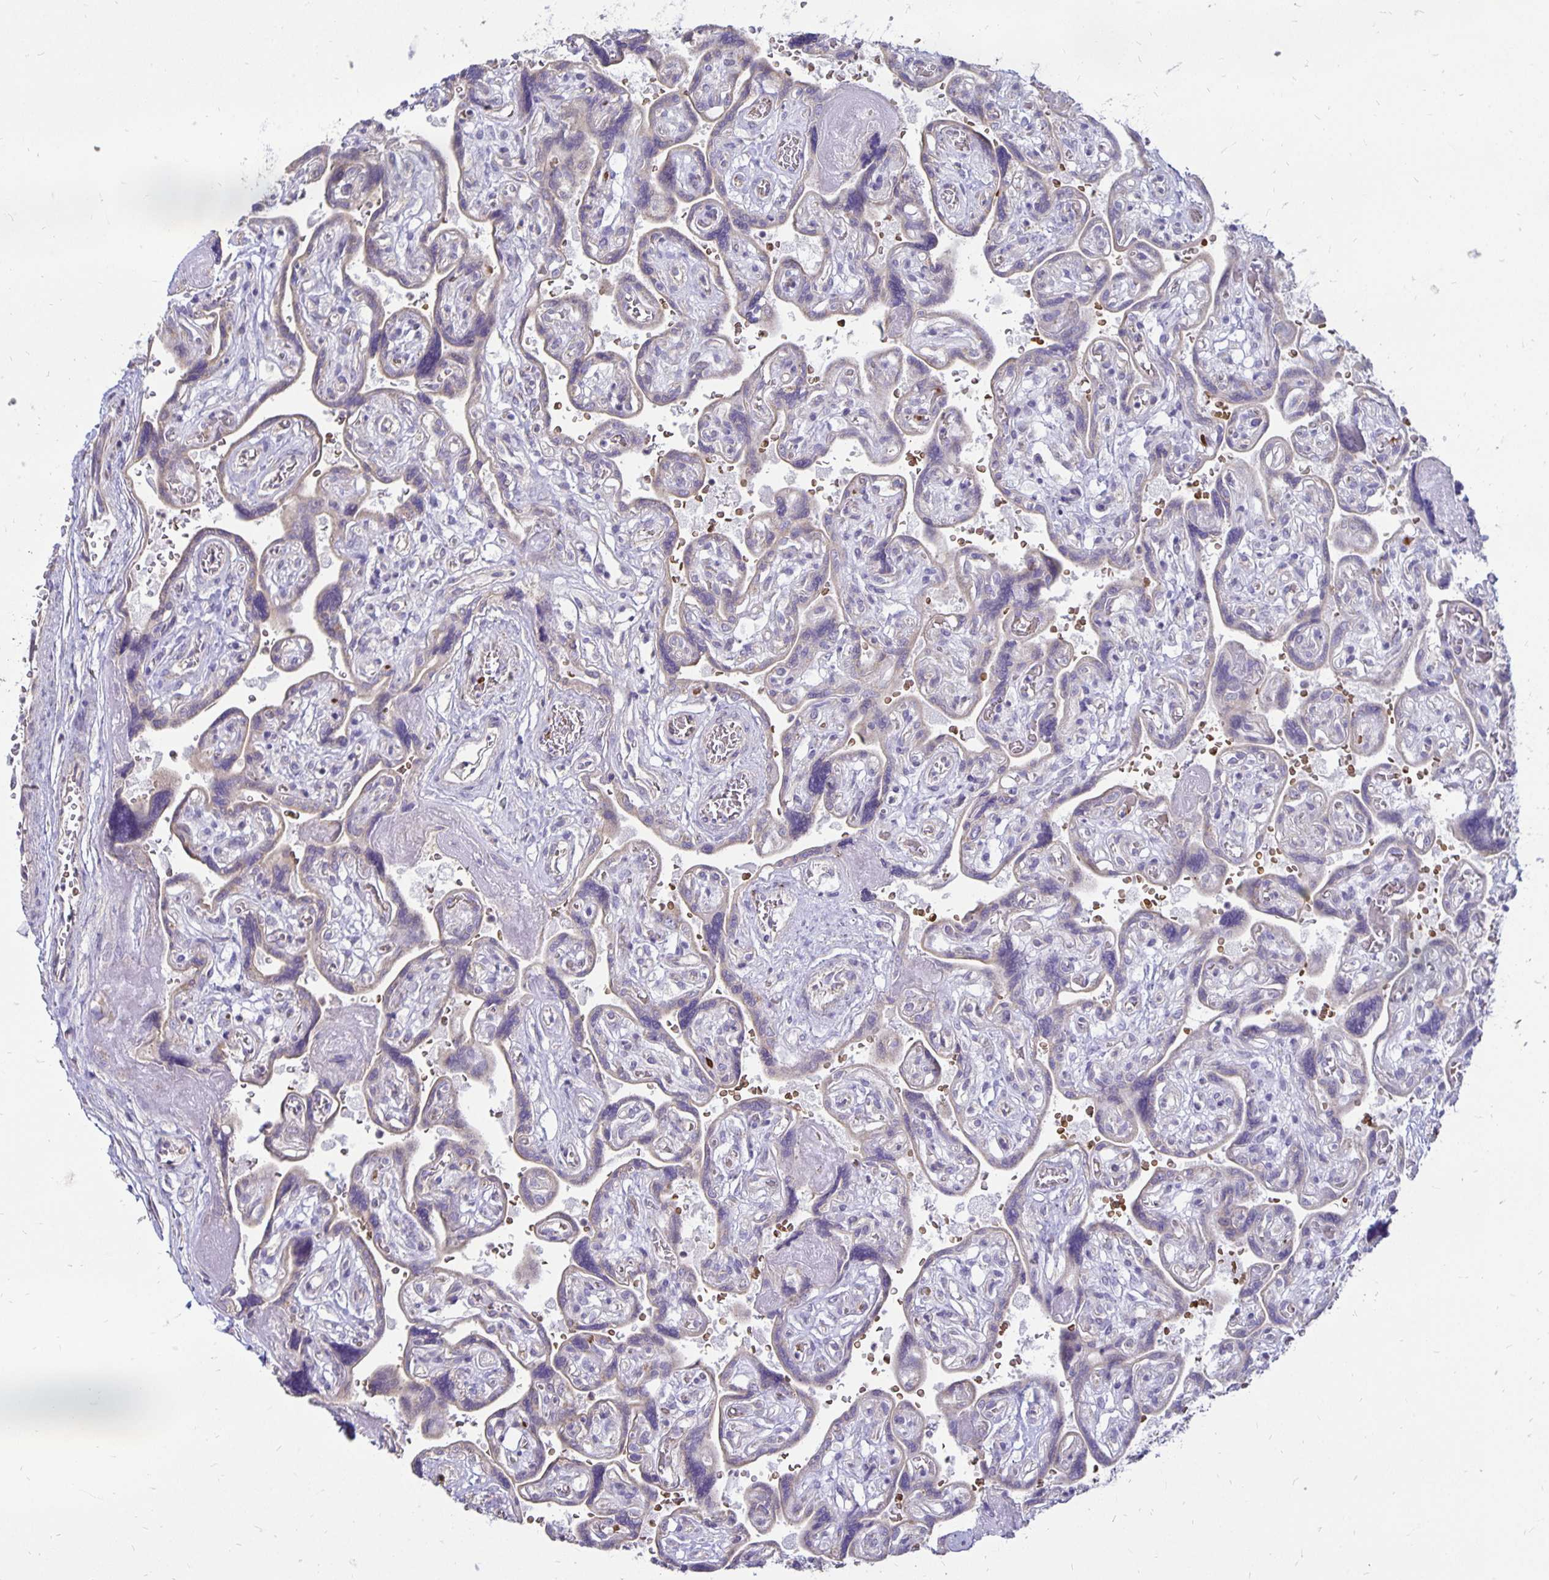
{"staining": {"intensity": "negative", "quantity": "none", "location": "none"}, "tissue": "placenta", "cell_type": "Decidual cells", "image_type": "normal", "snomed": [{"axis": "morphology", "description": "Normal tissue, NOS"}, {"axis": "topography", "description": "Placenta"}], "caption": "High power microscopy micrograph of an IHC photomicrograph of normal placenta, revealing no significant expression in decidual cells. The staining is performed using DAB brown chromogen with nuclei counter-stained in using hematoxylin.", "gene": "FN3K", "patient": {"sex": "female", "age": 32}}